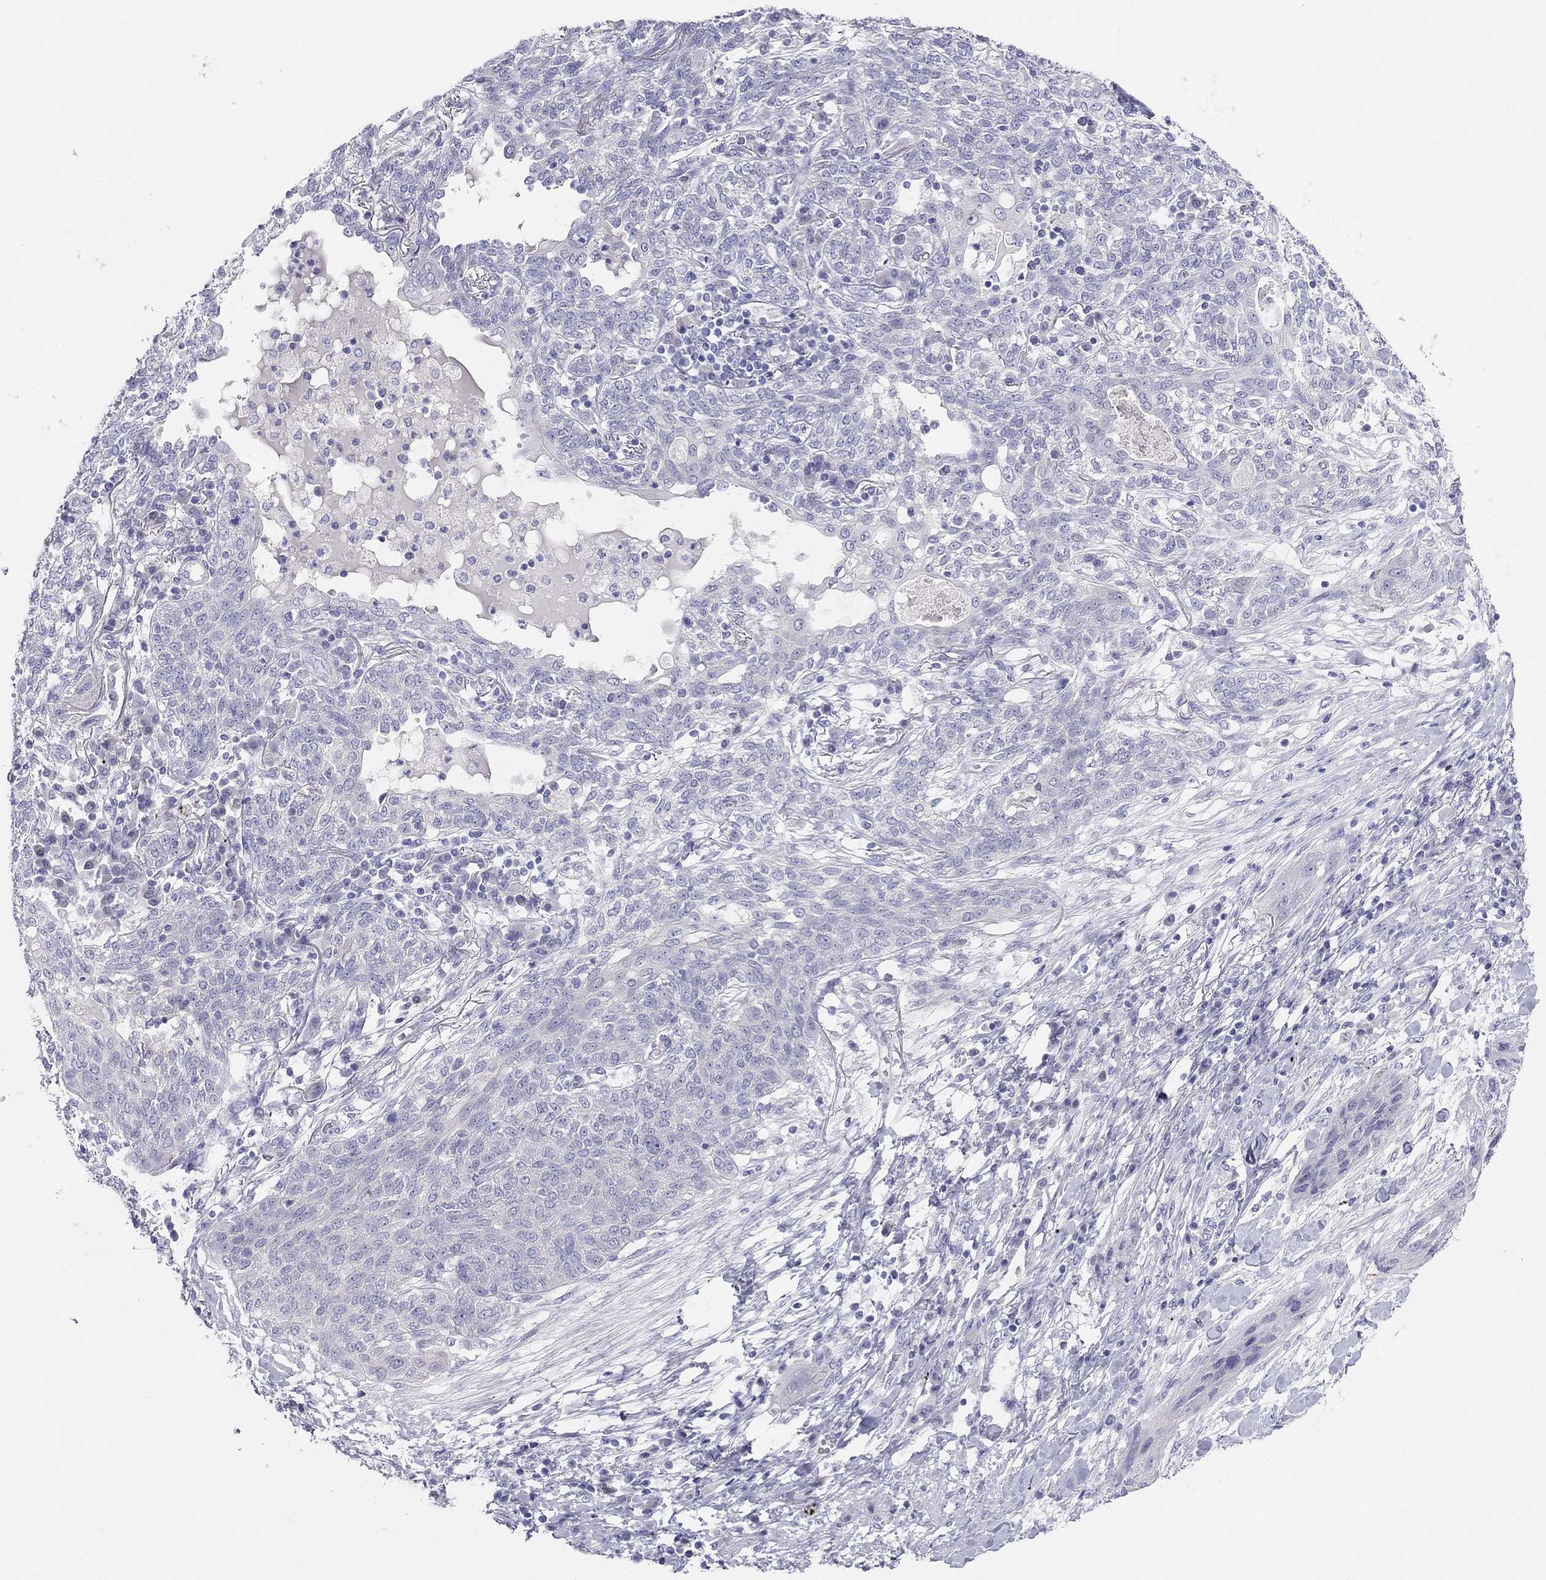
{"staining": {"intensity": "negative", "quantity": "none", "location": "none"}, "tissue": "lung cancer", "cell_type": "Tumor cells", "image_type": "cancer", "snomed": [{"axis": "morphology", "description": "Squamous cell carcinoma, NOS"}, {"axis": "topography", "description": "Lung"}], "caption": "An immunohistochemistry (IHC) micrograph of lung squamous cell carcinoma is shown. There is no staining in tumor cells of lung squamous cell carcinoma.", "gene": "MGAT4C", "patient": {"sex": "female", "age": 70}}